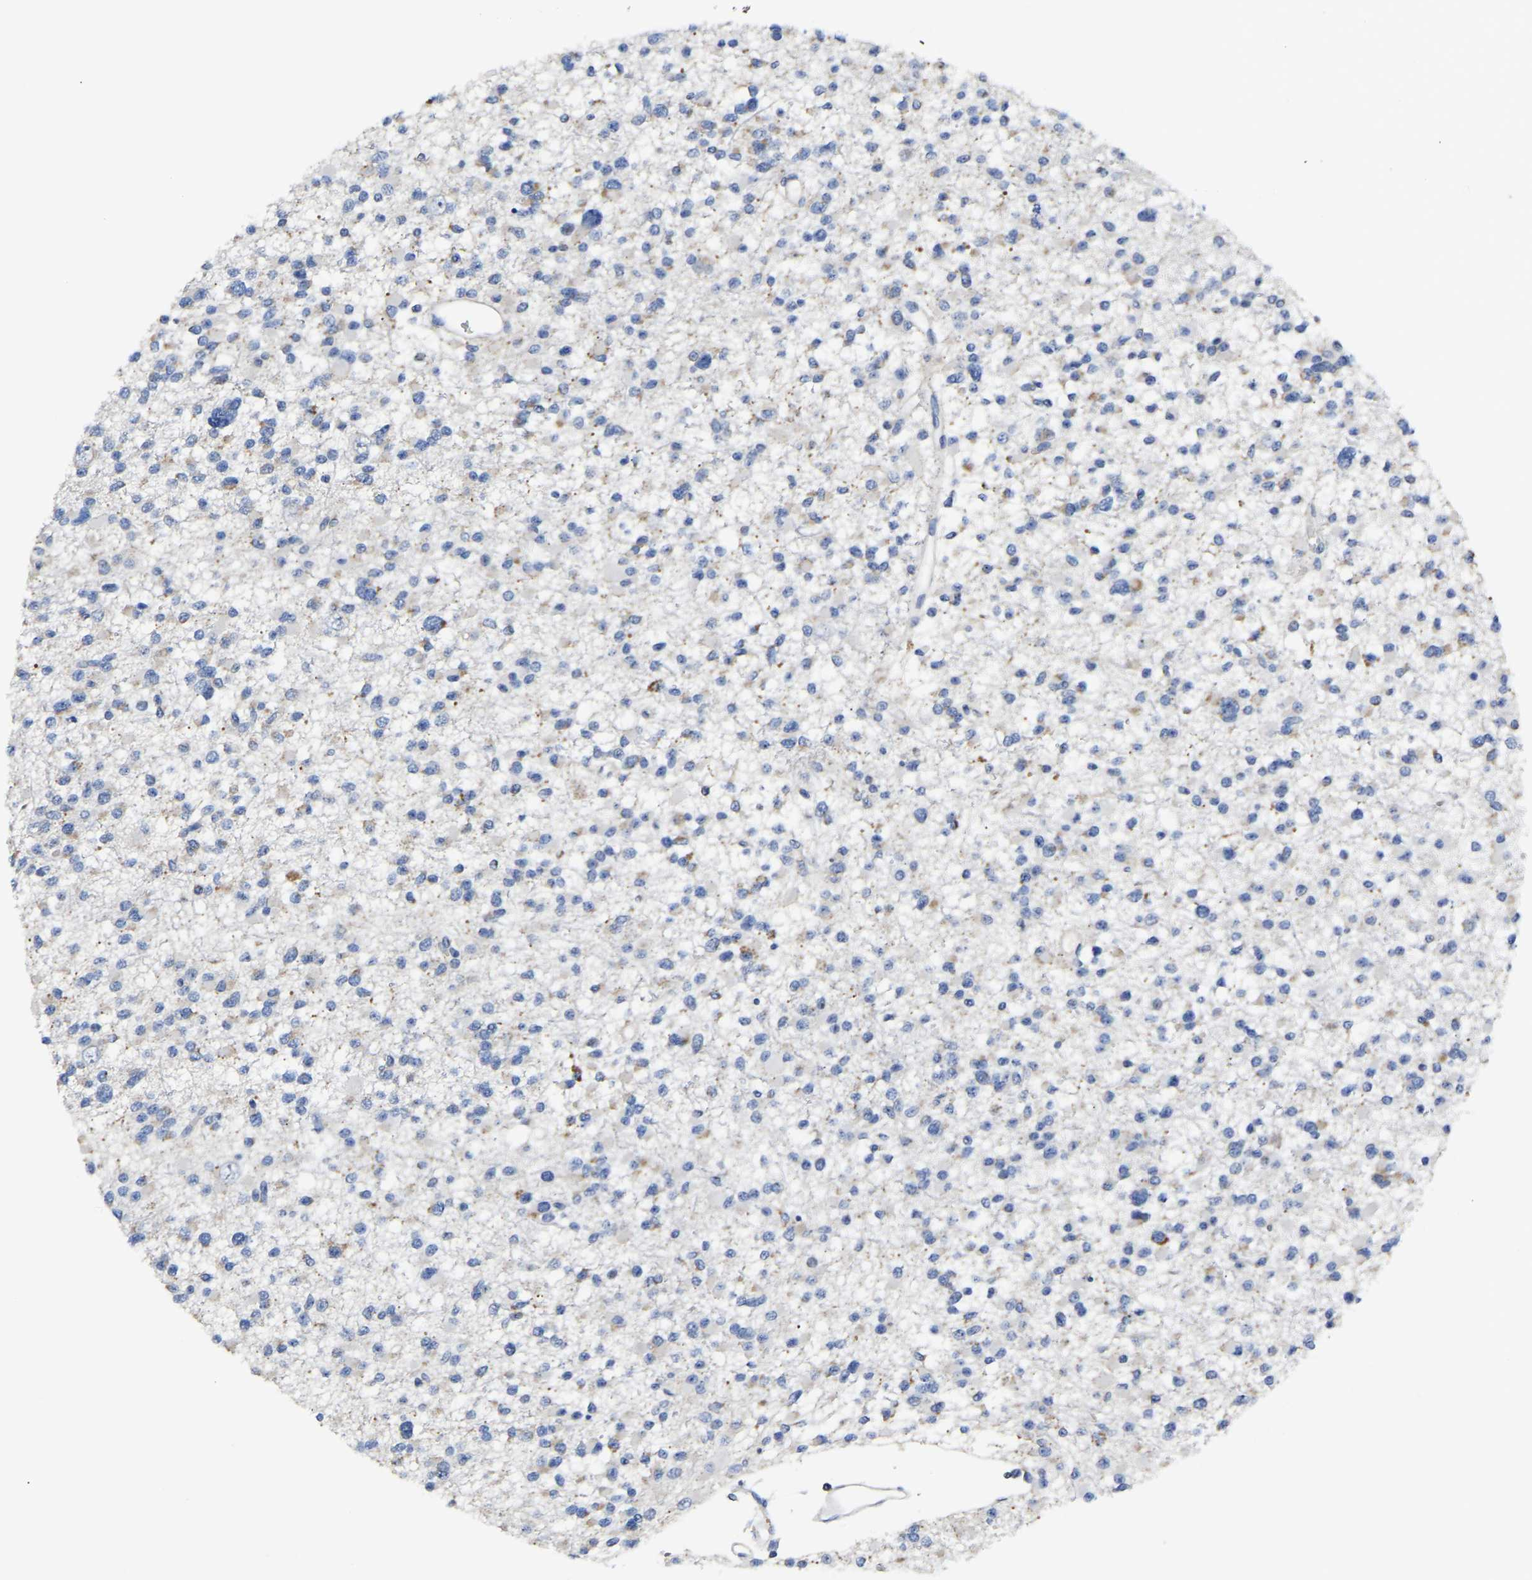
{"staining": {"intensity": "negative", "quantity": "none", "location": "none"}, "tissue": "glioma", "cell_type": "Tumor cells", "image_type": "cancer", "snomed": [{"axis": "morphology", "description": "Glioma, malignant, Low grade"}, {"axis": "topography", "description": "Brain"}], "caption": "Tumor cells show no significant staining in glioma.", "gene": "ETFA", "patient": {"sex": "female", "age": 22}}